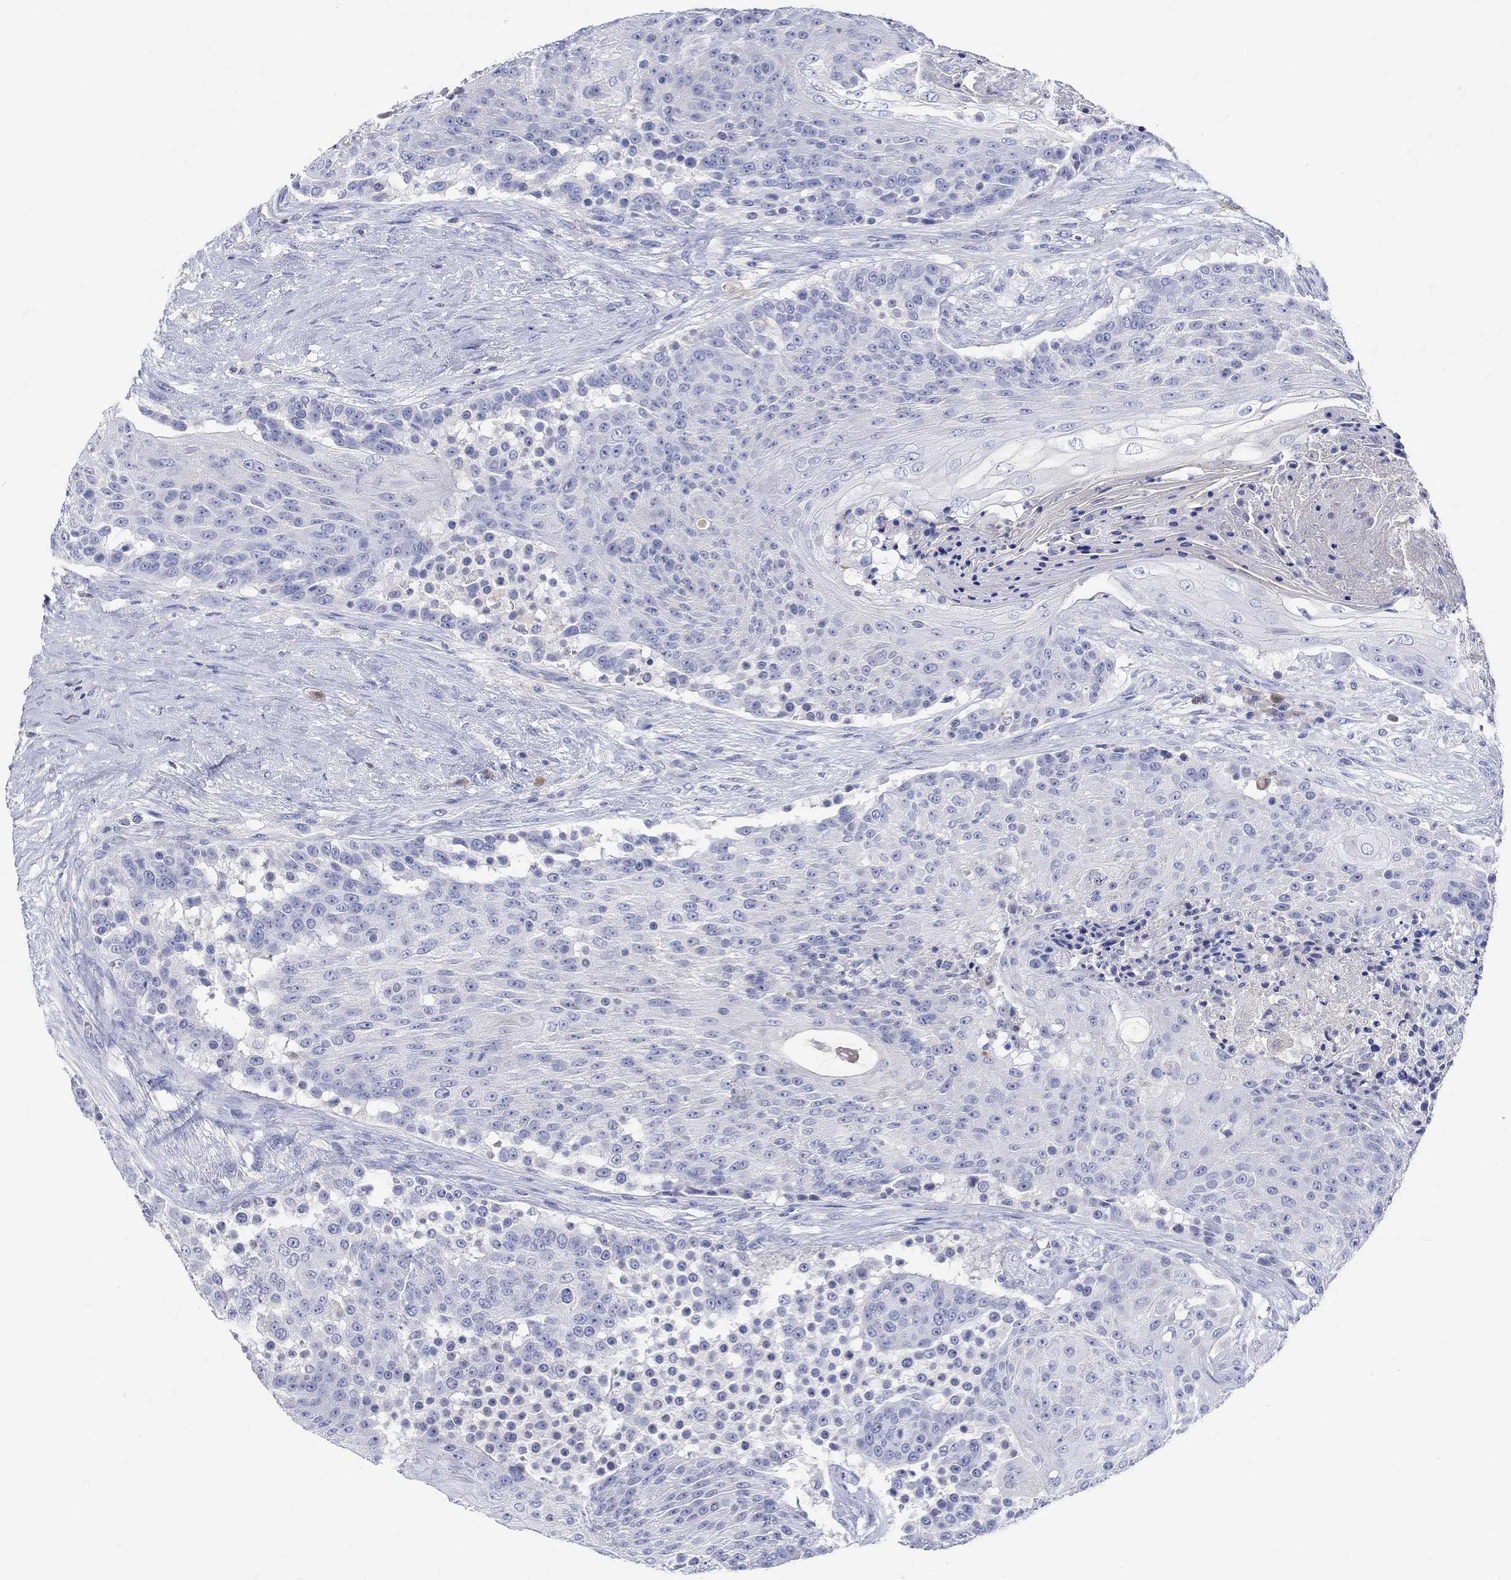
{"staining": {"intensity": "negative", "quantity": "none", "location": "none"}, "tissue": "urothelial cancer", "cell_type": "Tumor cells", "image_type": "cancer", "snomed": [{"axis": "morphology", "description": "Urothelial carcinoma, High grade"}, {"axis": "topography", "description": "Urinary bladder"}], "caption": "Urothelial cancer was stained to show a protein in brown. There is no significant staining in tumor cells. (DAB (3,3'-diaminobenzidine) IHC visualized using brightfield microscopy, high magnification).", "gene": "GCM1", "patient": {"sex": "female", "age": 63}}